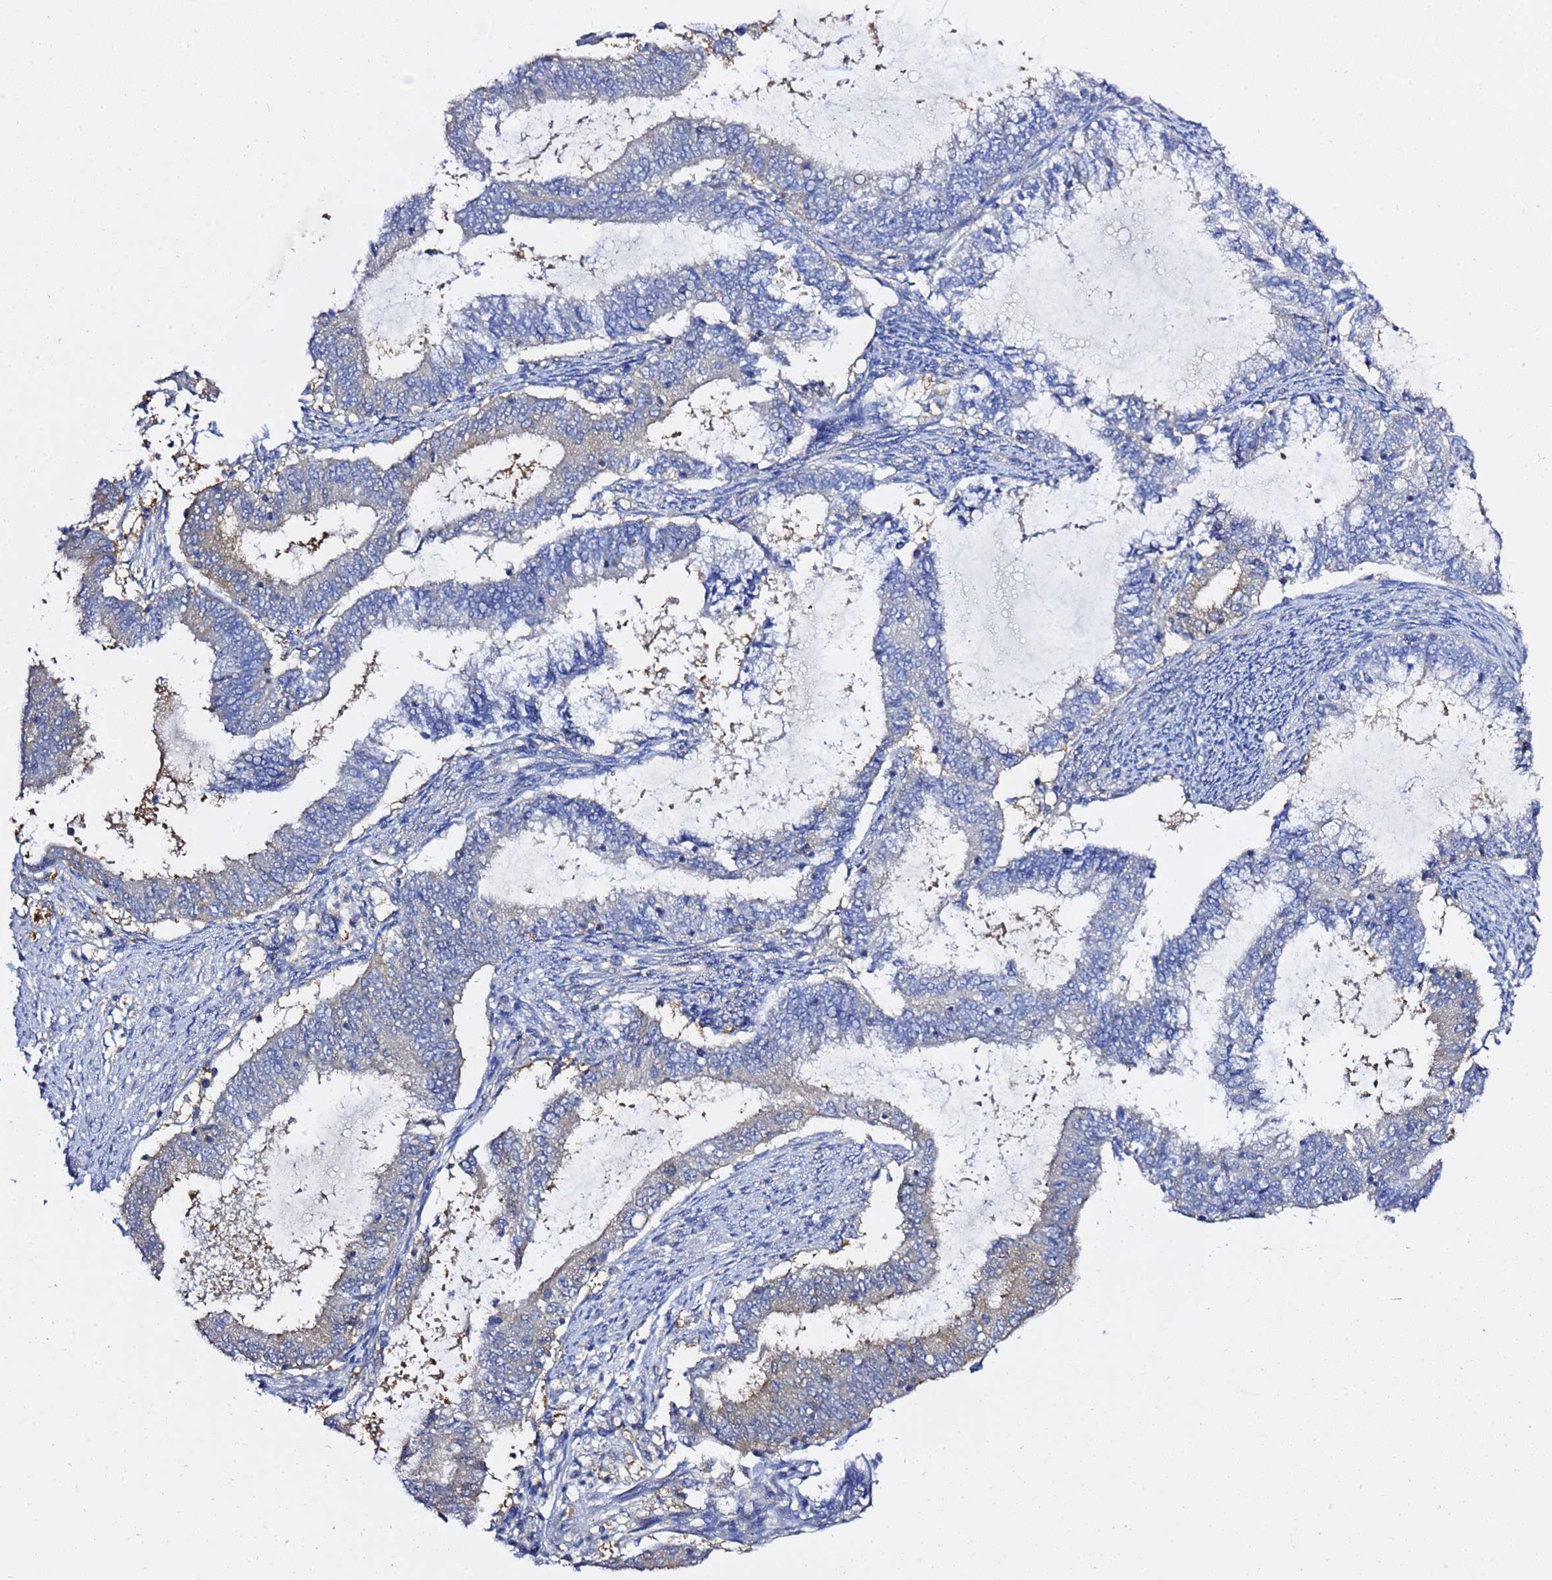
{"staining": {"intensity": "negative", "quantity": "none", "location": "none"}, "tissue": "endometrial cancer", "cell_type": "Tumor cells", "image_type": "cancer", "snomed": [{"axis": "morphology", "description": "Adenocarcinoma, NOS"}, {"axis": "topography", "description": "Endometrium"}], "caption": "Immunohistochemistry micrograph of neoplastic tissue: endometrial cancer stained with DAB shows no significant protein expression in tumor cells.", "gene": "LENG1", "patient": {"sex": "female", "age": 51}}